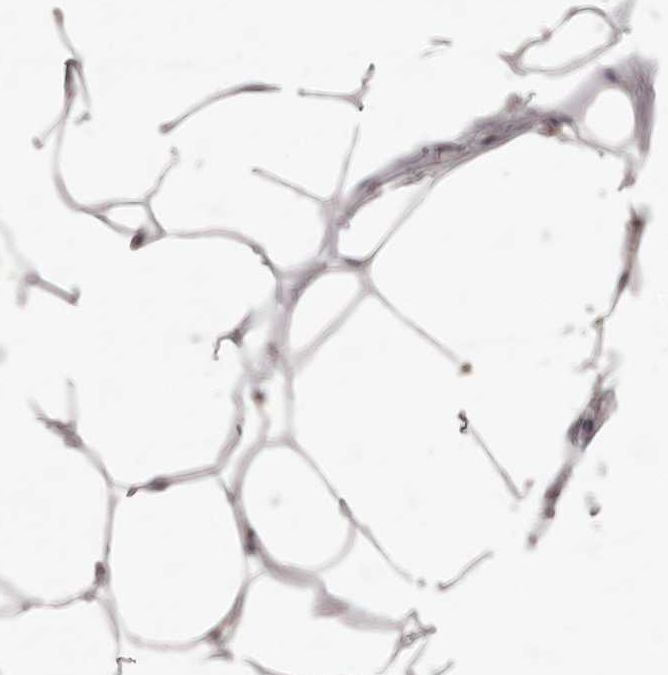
{"staining": {"intensity": "negative", "quantity": "none", "location": "none"}, "tissue": "adipose tissue", "cell_type": "Adipocytes", "image_type": "normal", "snomed": [{"axis": "morphology", "description": "Normal tissue, NOS"}, {"axis": "topography", "description": "Breast"}], "caption": "DAB (3,3'-diaminobenzidine) immunohistochemical staining of unremarkable human adipose tissue demonstrates no significant positivity in adipocytes.", "gene": "GPR78", "patient": {"sex": "female", "age": 23}}